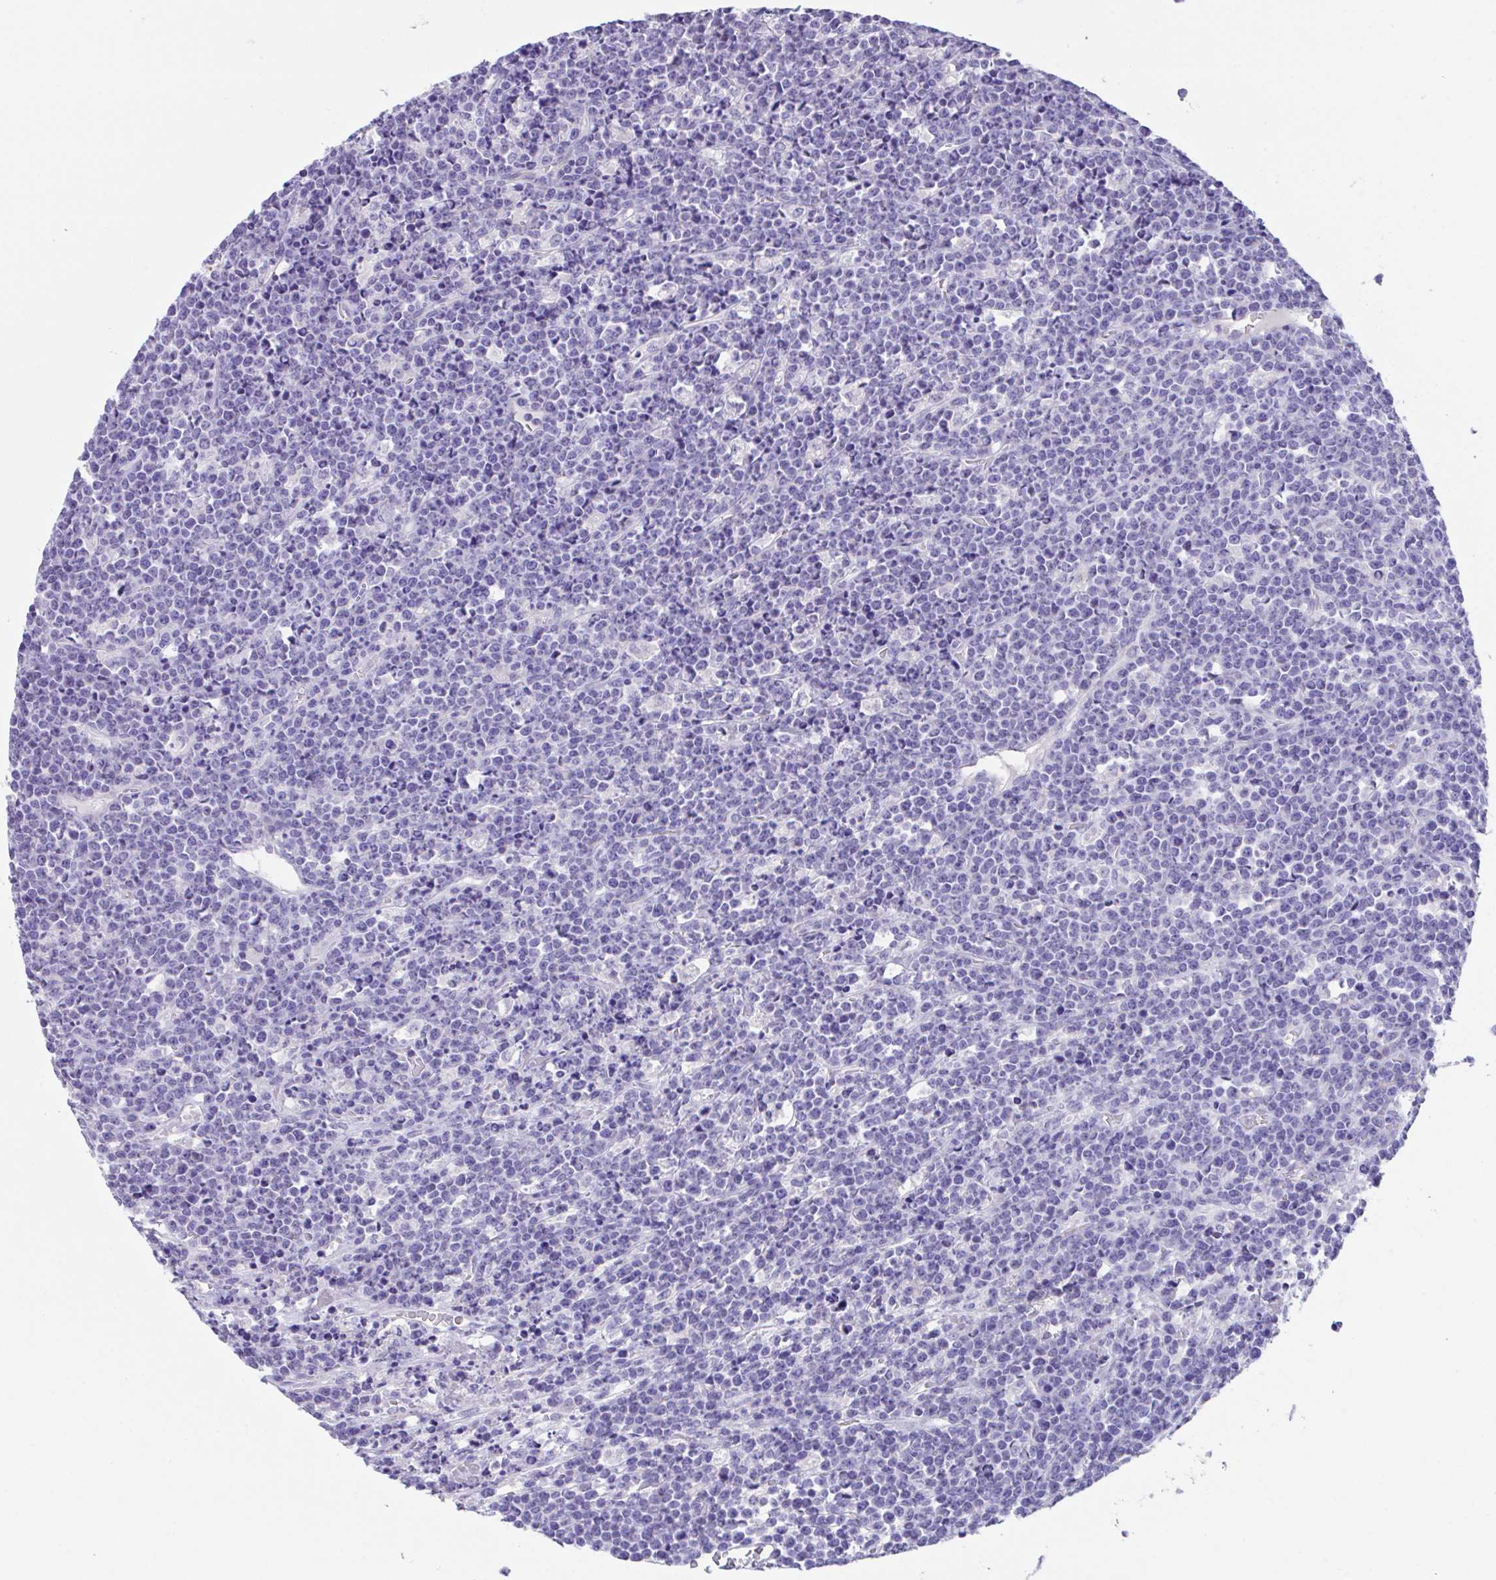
{"staining": {"intensity": "negative", "quantity": "none", "location": "none"}, "tissue": "lymphoma", "cell_type": "Tumor cells", "image_type": "cancer", "snomed": [{"axis": "morphology", "description": "Malignant lymphoma, non-Hodgkin's type, High grade"}, {"axis": "topography", "description": "Ovary"}], "caption": "Immunohistochemistry (IHC) of malignant lymphoma, non-Hodgkin's type (high-grade) shows no expression in tumor cells. The staining is performed using DAB brown chromogen with nuclei counter-stained in using hematoxylin.", "gene": "SLC16A6", "patient": {"sex": "female", "age": 56}}